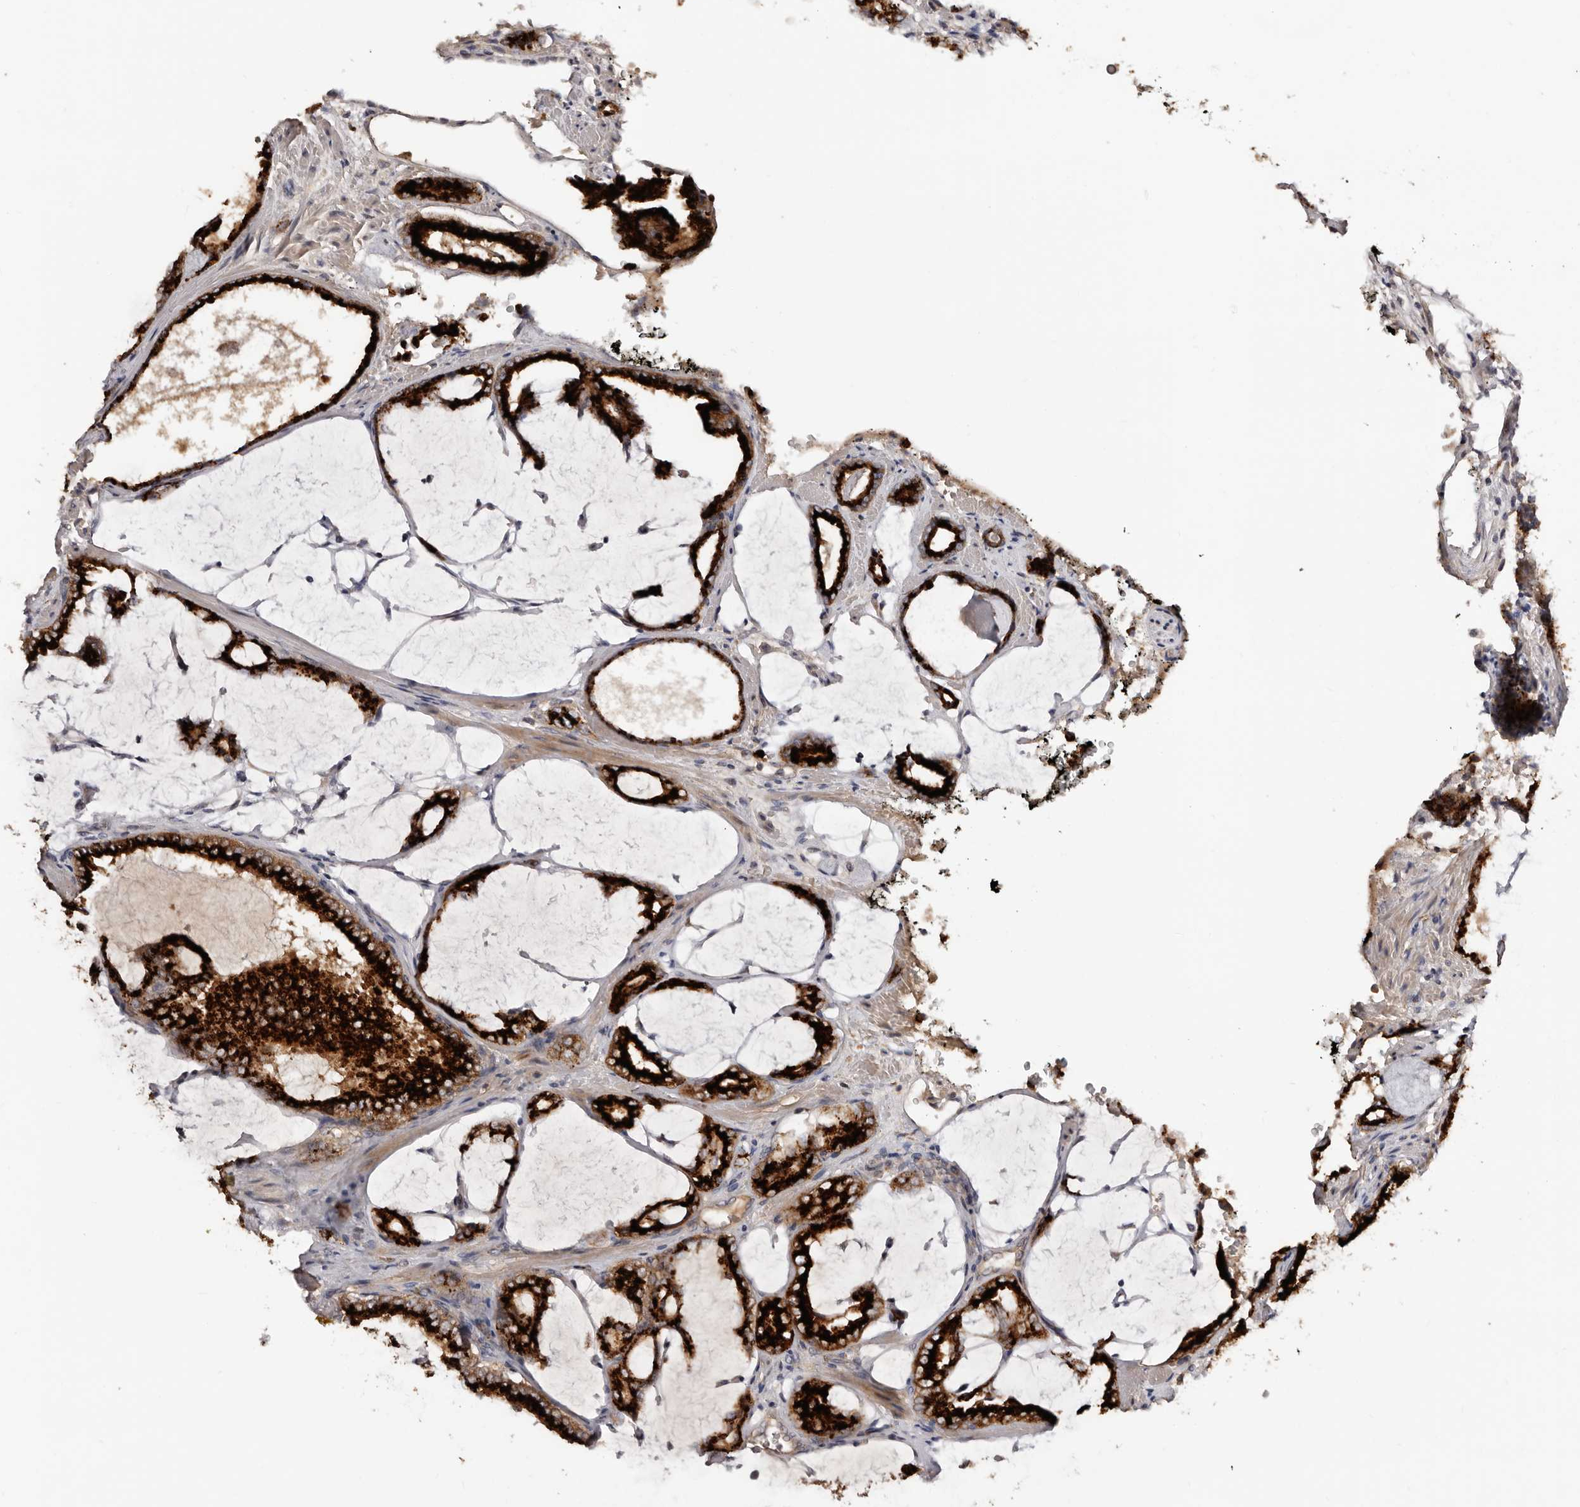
{"staining": {"intensity": "strong", "quantity": ">75%", "location": "cytoplasmic/membranous"}, "tissue": "prostate cancer", "cell_type": "Tumor cells", "image_type": "cancer", "snomed": [{"axis": "morphology", "description": "Adenocarcinoma, Low grade"}, {"axis": "topography", "description": "Prostate"}], "caption": "DAB immunohistochemical staining of human prostate cancer (low-grade adenocarcinoma) reveals strong cytoplasmic/membranous protein staining in approximately >75% of tumor cells.", "gene": "DACT2", "patient": {"sex": "male", "age": 71}}